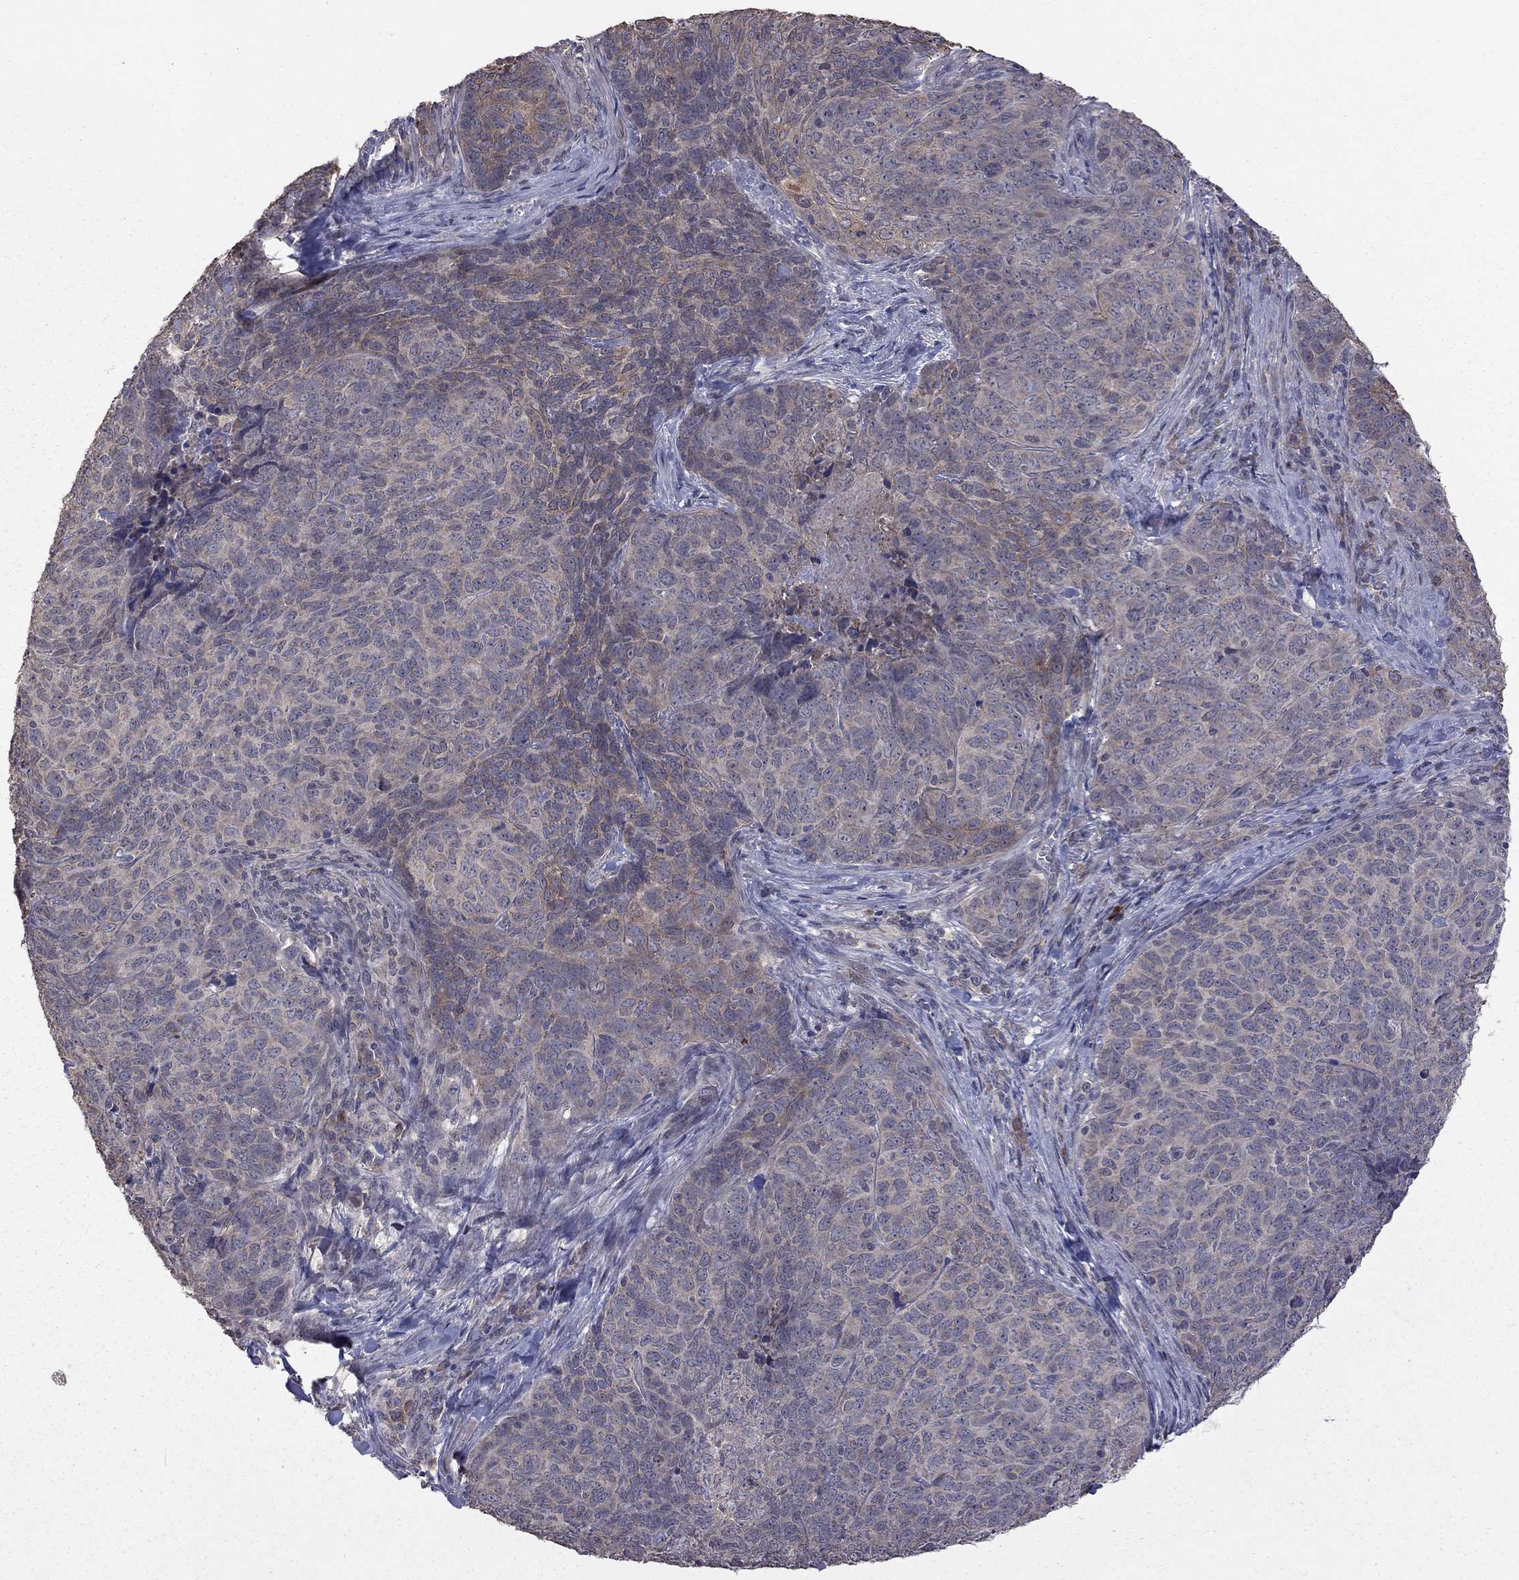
{"staining": {"intensity": "moderate", "quantity": "<25%", "location": "cytoplasmic/membranous"}, "tissue": "skin cancer", "cell_type": "Tumor cells", "image_type": "cancer", "snomed": [{"axis": "morphology", "description": "Squamous cell carcinoma, NOS"}, {"axis": "topography", "description": "Skin"}, {"axis": "topography", "description": "Anal"}], "caption": "Brown immunohistochemical staining in skin cancer (squamous cell carcinoma) demonstrates moderate cytoplasmic/membranous expression in about <25% of tumor cells.", "gene": "TSNARE1", "patient": {"sex": "female", "age": 51}}